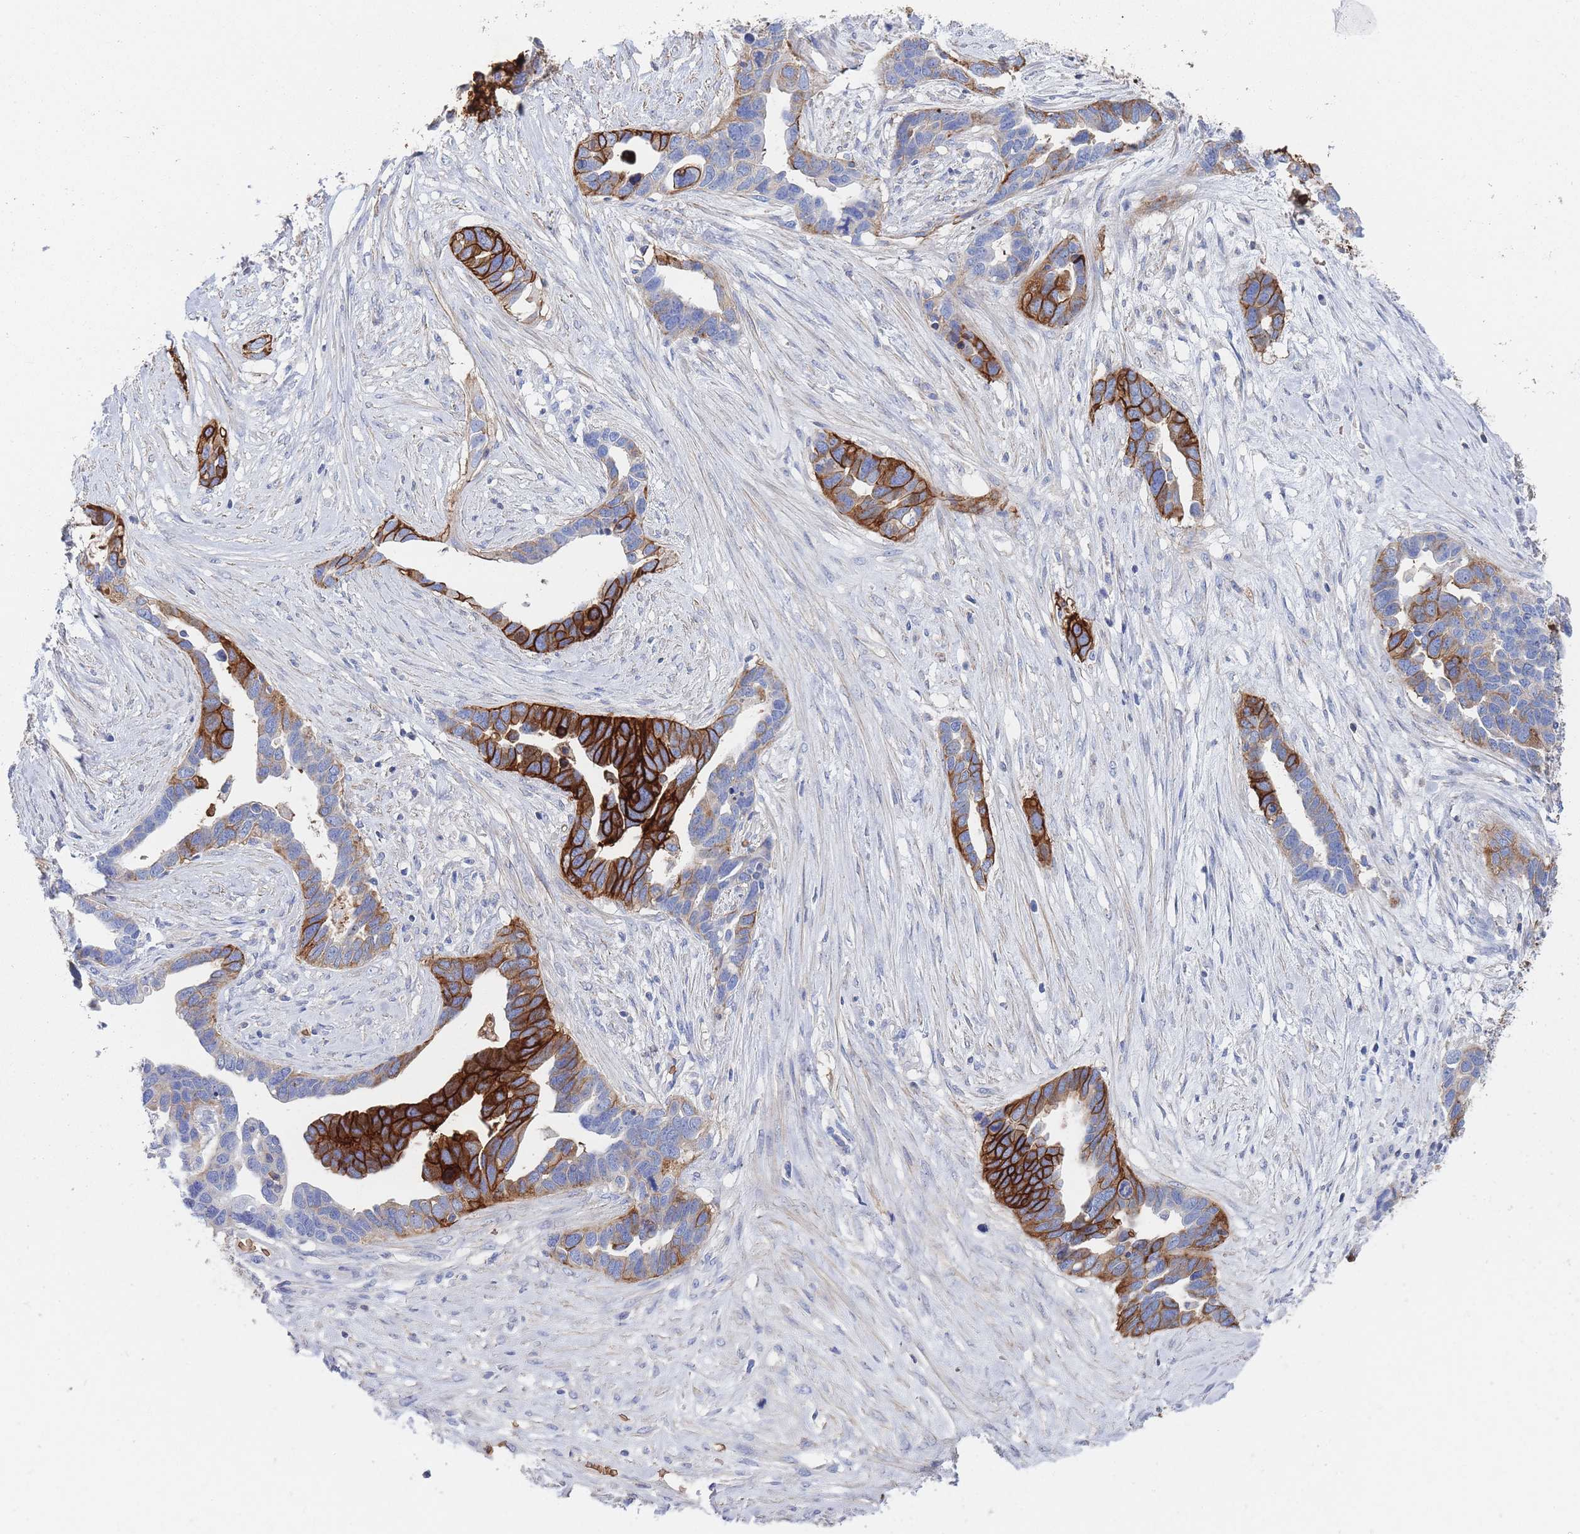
{"staining": {"intensity": "strong", "quantity": "25%-75%", "location": "cytoplasmic/membranous"}, "tissue": "ovarian cancer", "cell_type": "Tumor cells", "image_type": "cancer", "snomed": [{"axis": "morphology", "description": "Cystadenocarcinoma, serous, NOS"}, {"axis": "topography", "description": "Ovary"}], "caption": "Immunohistochemistry (IHC) image of neoplastic tissue: human ovarian cancer (serous cystadenocarcinoma) stained using immunohistochemistry (IHC) shows high levels of strong protein expression localized specifically in the cytoplasmic/membranous of tumor cells, appearing as a cytoplasmic/membranous brown color.", "gene": "SLC2A1", "patient": {"sex": "female", "age": 54}}